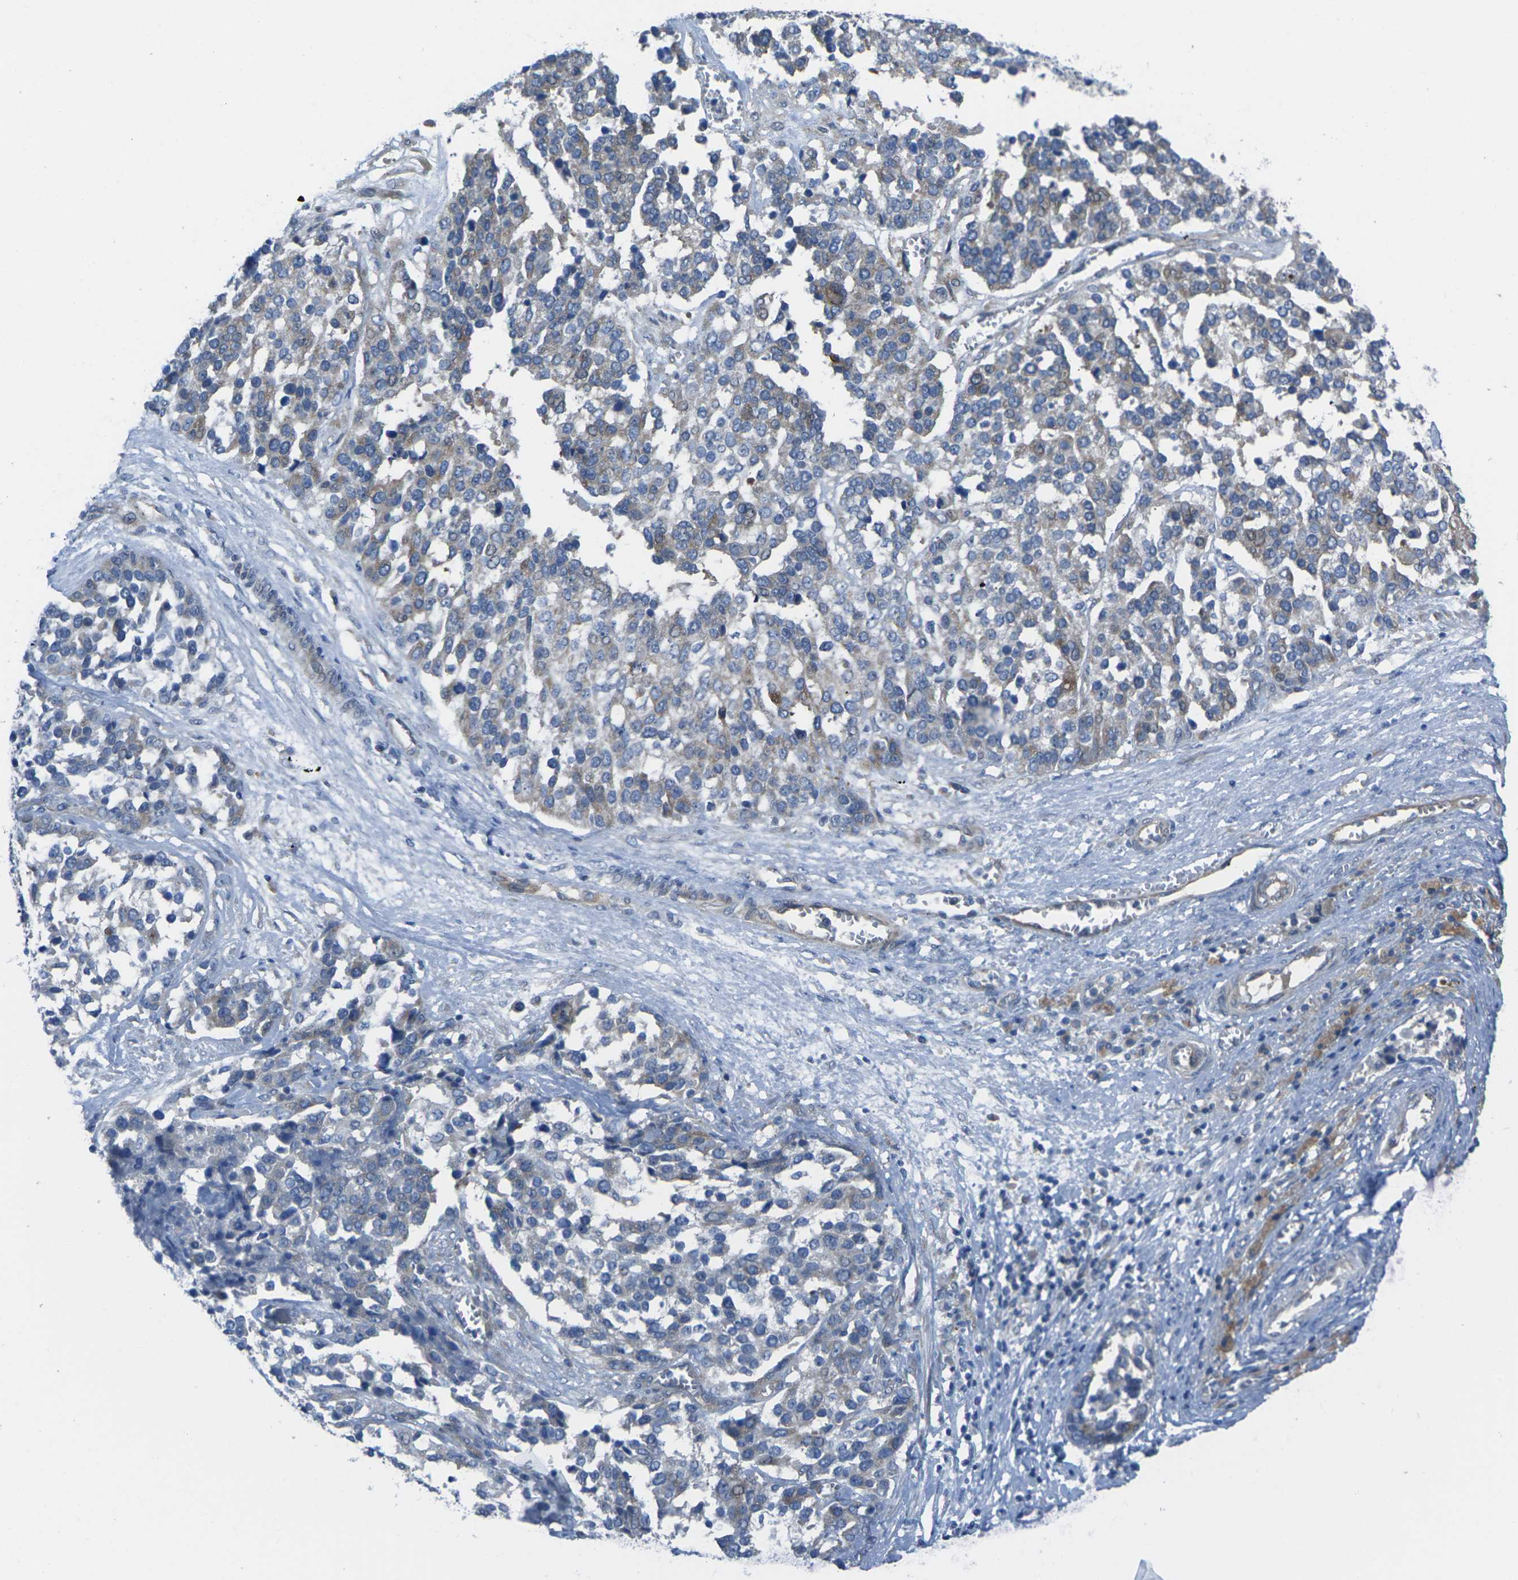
{"staining": {"intensity": "moderate", "quantity": "<25%", "location": "cytoplasmic/membranous"}, "tissue": "ovarian cancer", "cell_type": "Tumor cells", "image_type": "cancer", "snomed": [{"axis": "morphology", "description": "Cystadenocarcinoma, serous, NOS"}, {"axis": "topography", "description": "Ovary"}], "caption": "Immunohistochemistry (IHC) micrograph of neoplastic tissue: human ovarian cancer stained using IHC demonstrates low levels of moderate protein expression localized specifically in the cytoplasmic/membranous of tumor cells, appearing as a cytoplasmic/membranous brown color.", "gene": "EDNRA", "patient": {"sex": "female", "age": 44}}